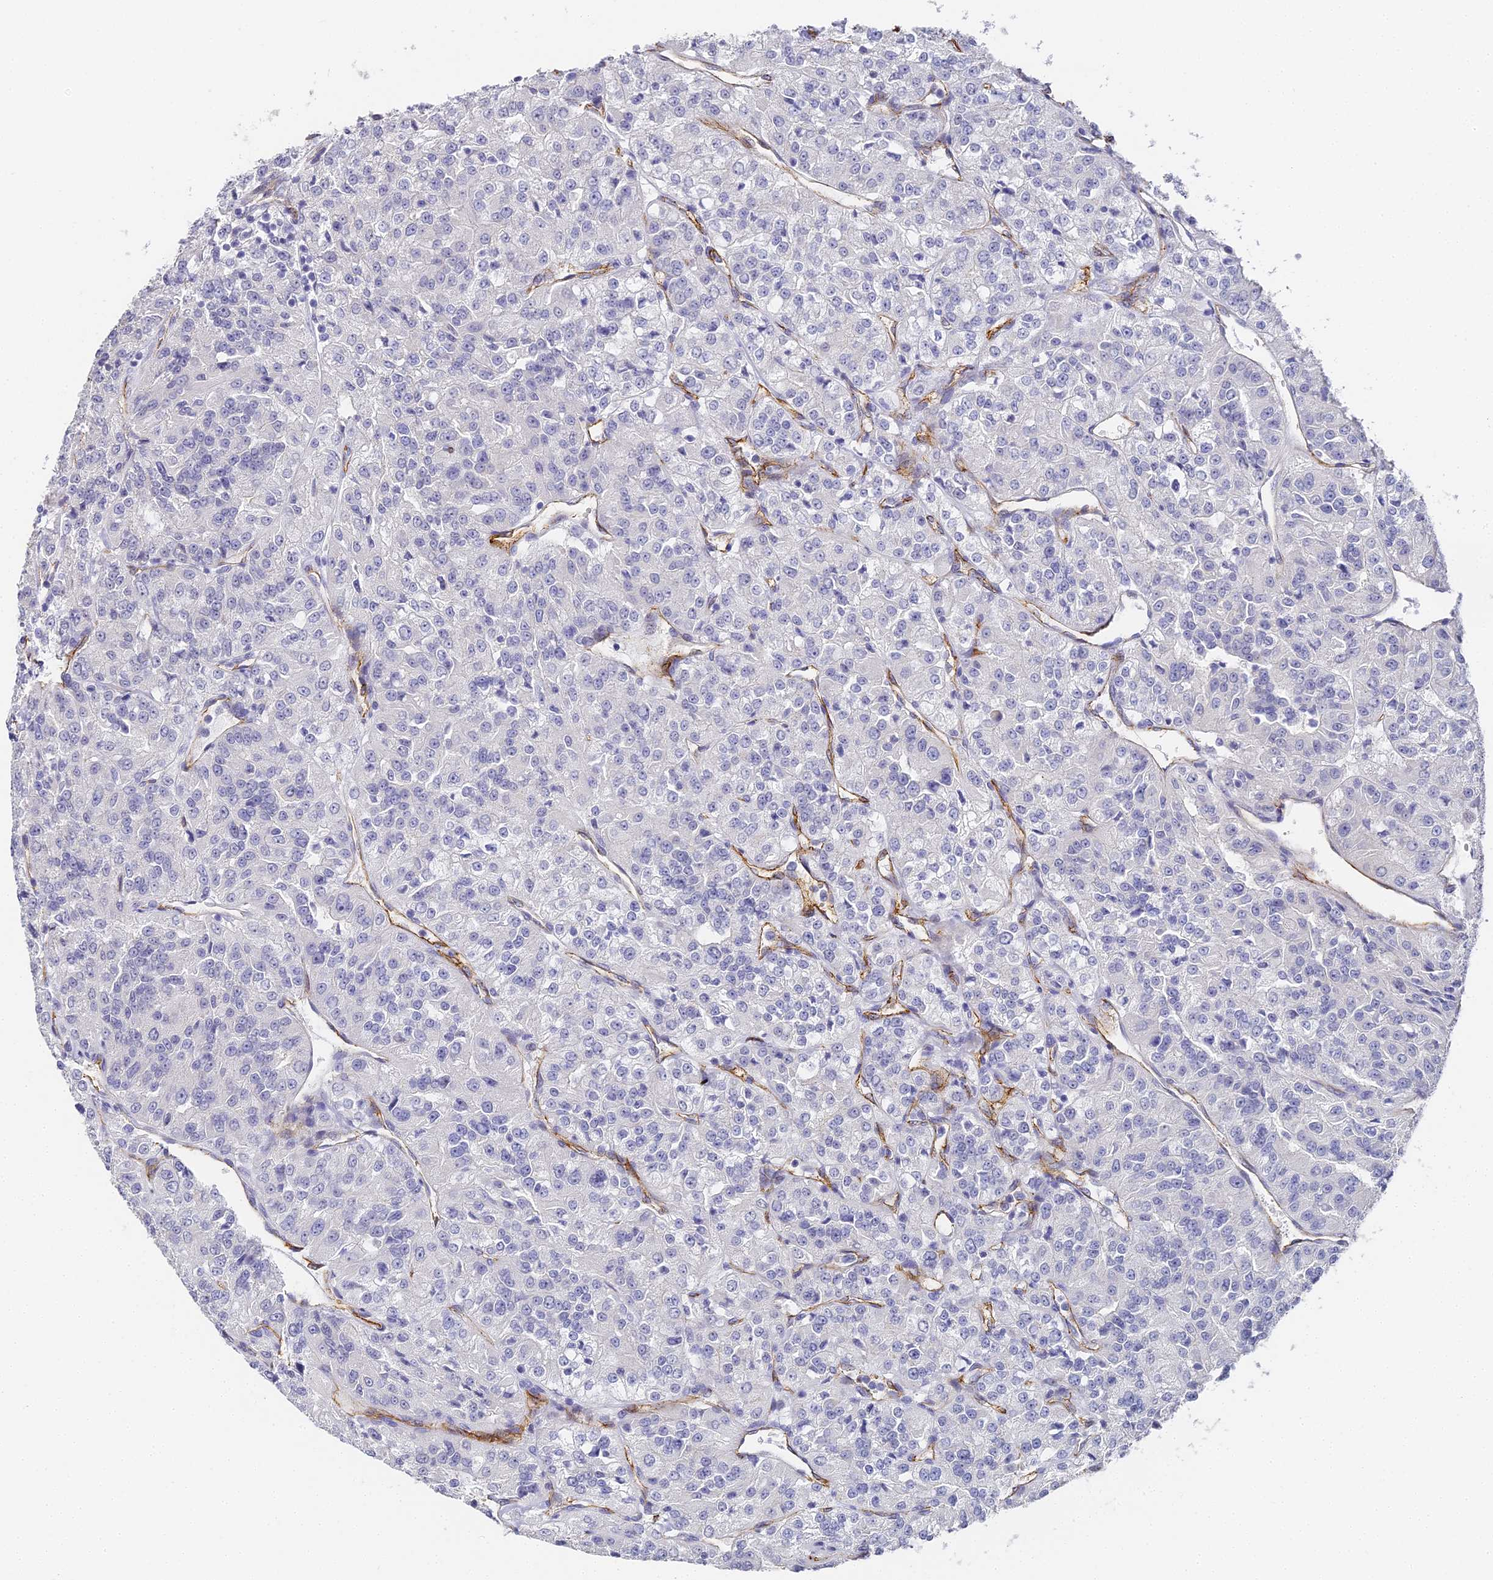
{"staining": {"intensity": "negative", "quantity": "none", "location": "none"}, "tissue": "renal cancer", "cell_type": "Tumor cells", "image_type": "cancer", "snomed": [{"axis": "morphology", "description": "Adenocarcinoma, NOS"}, {"axis": "topography", "description": "Kidney"}], "caption": "Immunohistochemical staining of human renal cancer (adenocarcinoma) exhibits no significant expression in tumor cells.", "gene": "GJA1", "patient": {"sex": "female", "age": 63}}